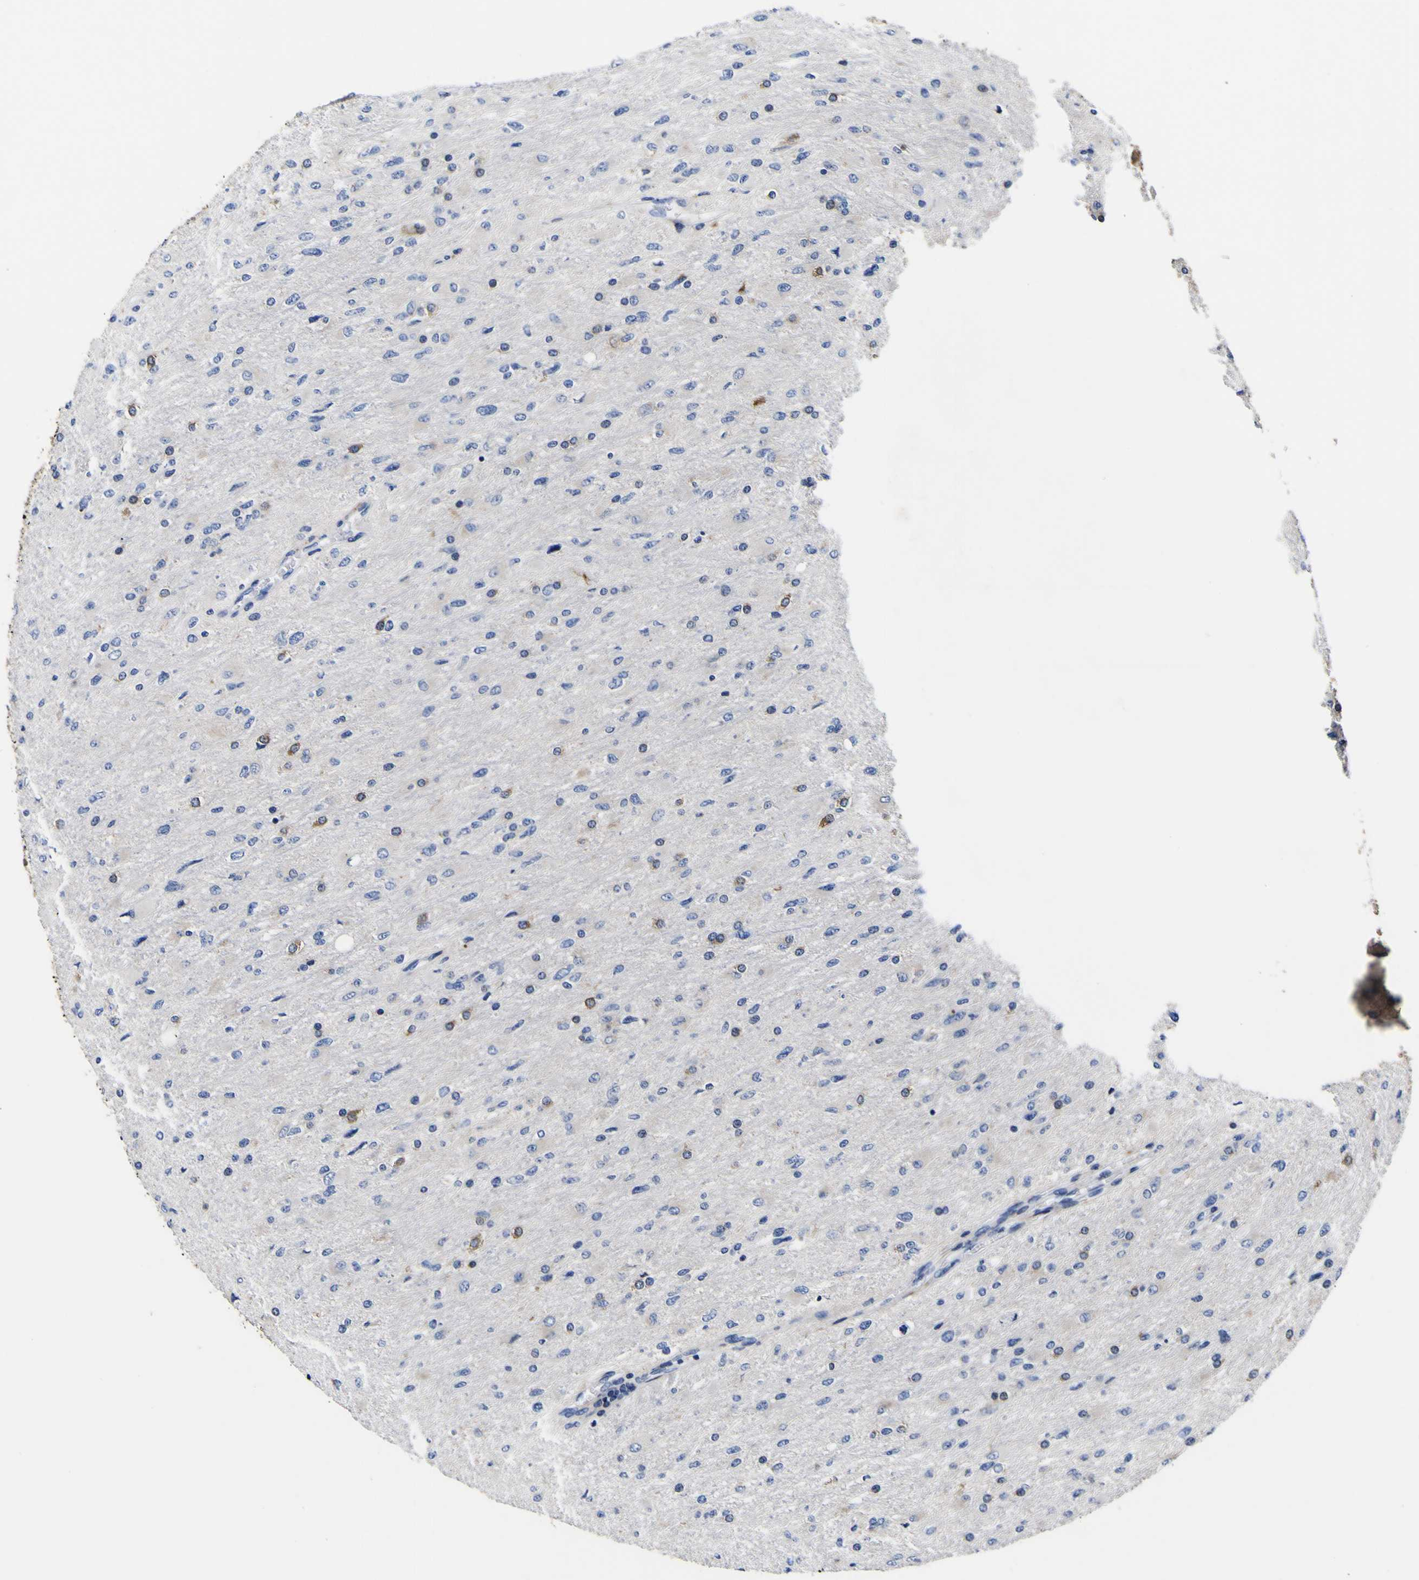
{"staining": {"intensity": "weak", "quantity": "<25%", "location": "cytoplasmic/membranous"}, "tissue": "glioma", "cell_type": "Tumor cells", "image_type": "cancer", "snomed": [{"axis": "morphology", "description": "Glioma, malignant, High grade"}, {"axis": "topography", "description": "Cerebral cortex"}], "caption": "The IHC image has no significant positivity in tumor cells of malignant high-grade glioma tissue.", "gene": "SCD", "patient": {"sex": "female", "age": 36}}